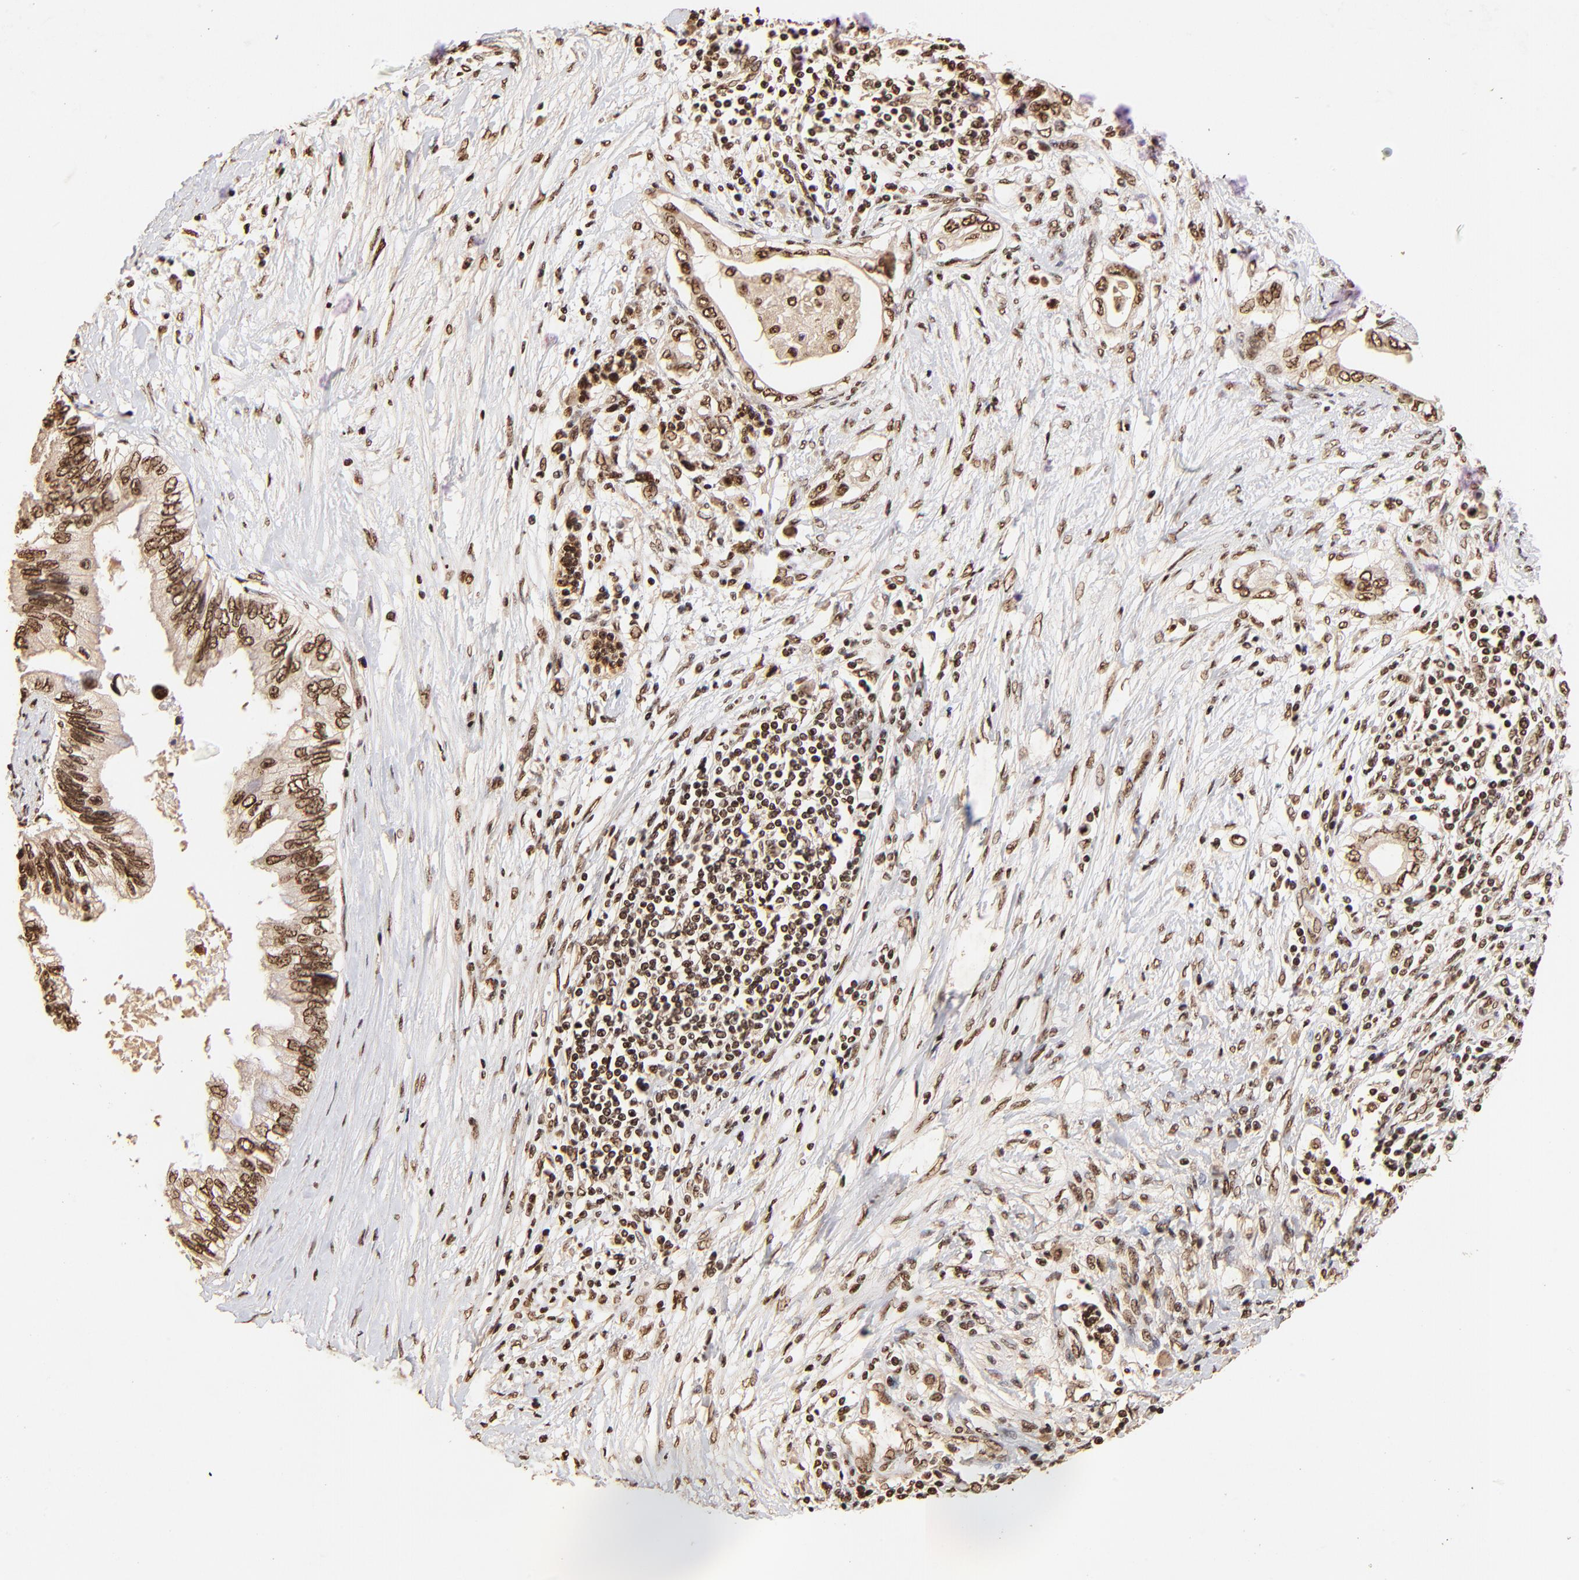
{"staining": {"intensity": "moderate", "quantity": ">75%", "location": "cytoplasmic/membranous,nuclear"}, "tissue": "pancreatic cancer", "cell_type": "Tumor cells", "image_type": "cancer", "snomed": [{"axis": "morphology", "description": "Adenocarcinoma, NOS"}, {"axis": "topography", "description": "Pancreas"}], "caption": "An immunohistochemistry (IHC) image of tumor tissue is shown. Protein staining in brown shows moderate cytoplasmic/membranous and nuclear positivity in pancreatic cancer (adenocarcinoma) within tumor cells. (DAB IHC with brightfield microscopy, high magnification).", "gene": "MED12", "patient": {"sex": "female", "age": 66}}